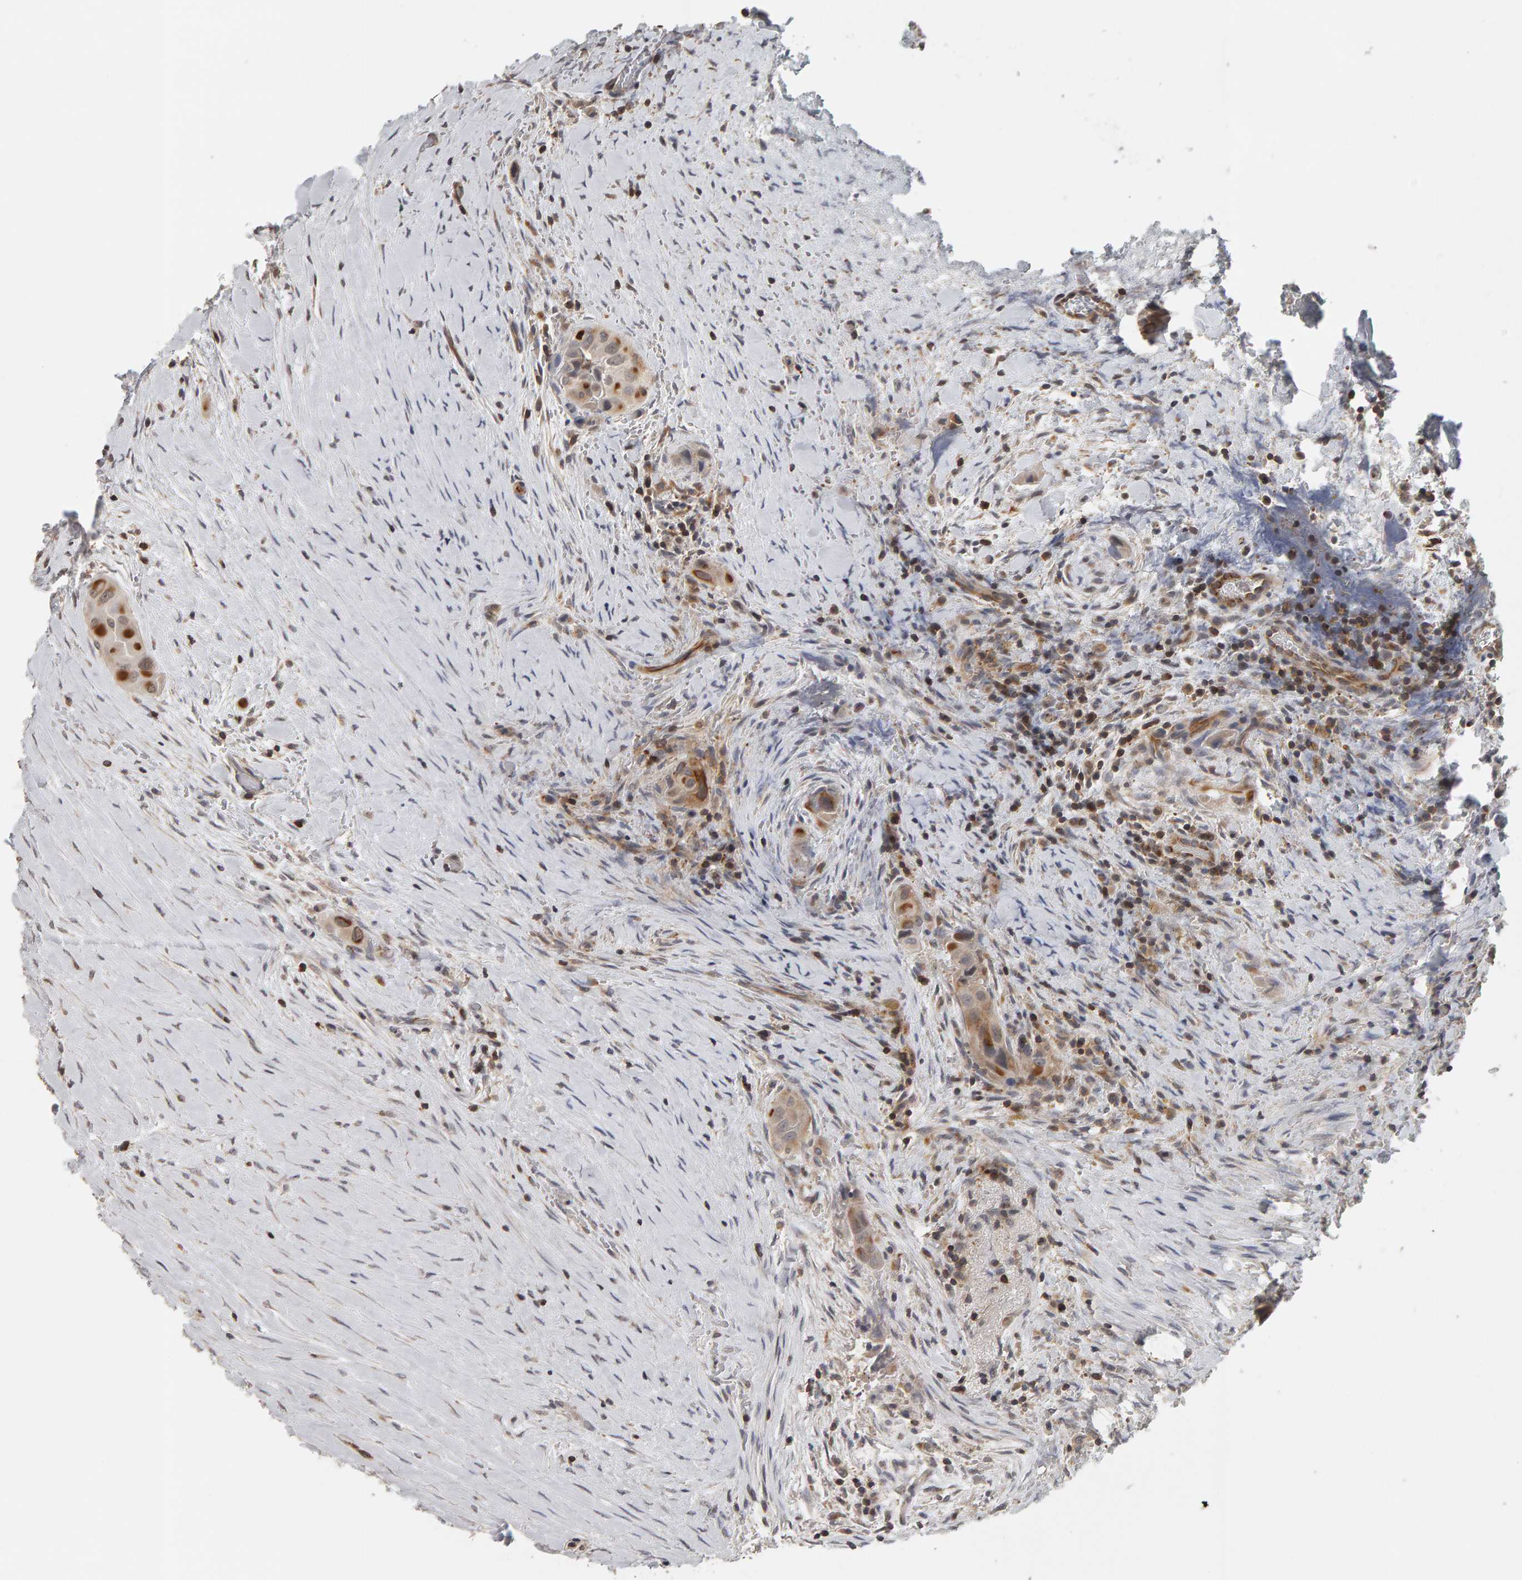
{"staining": {"intensity": "moderate", "quantity": "<25%", "location": "cytoplasmic/membranous"}, "tissue": "thyroid cancer", "cell_type": "Tumor cells", "image_type": "cancer", "snomed": [{"axis": "morphology", "description": "Papillary adenocarcinoma, NOS"}, {"axis": "topography", "description": "Thyroid gland"}], "caption": "About <25% of tumor cells in thyroid papillary adenocarcinoma show moderate cytoplasmic/membranous protein staining as visualized by brown immunohistochemical staining.", "gene": "TEFM", "patient": {"sex": "female", "age": 59}}